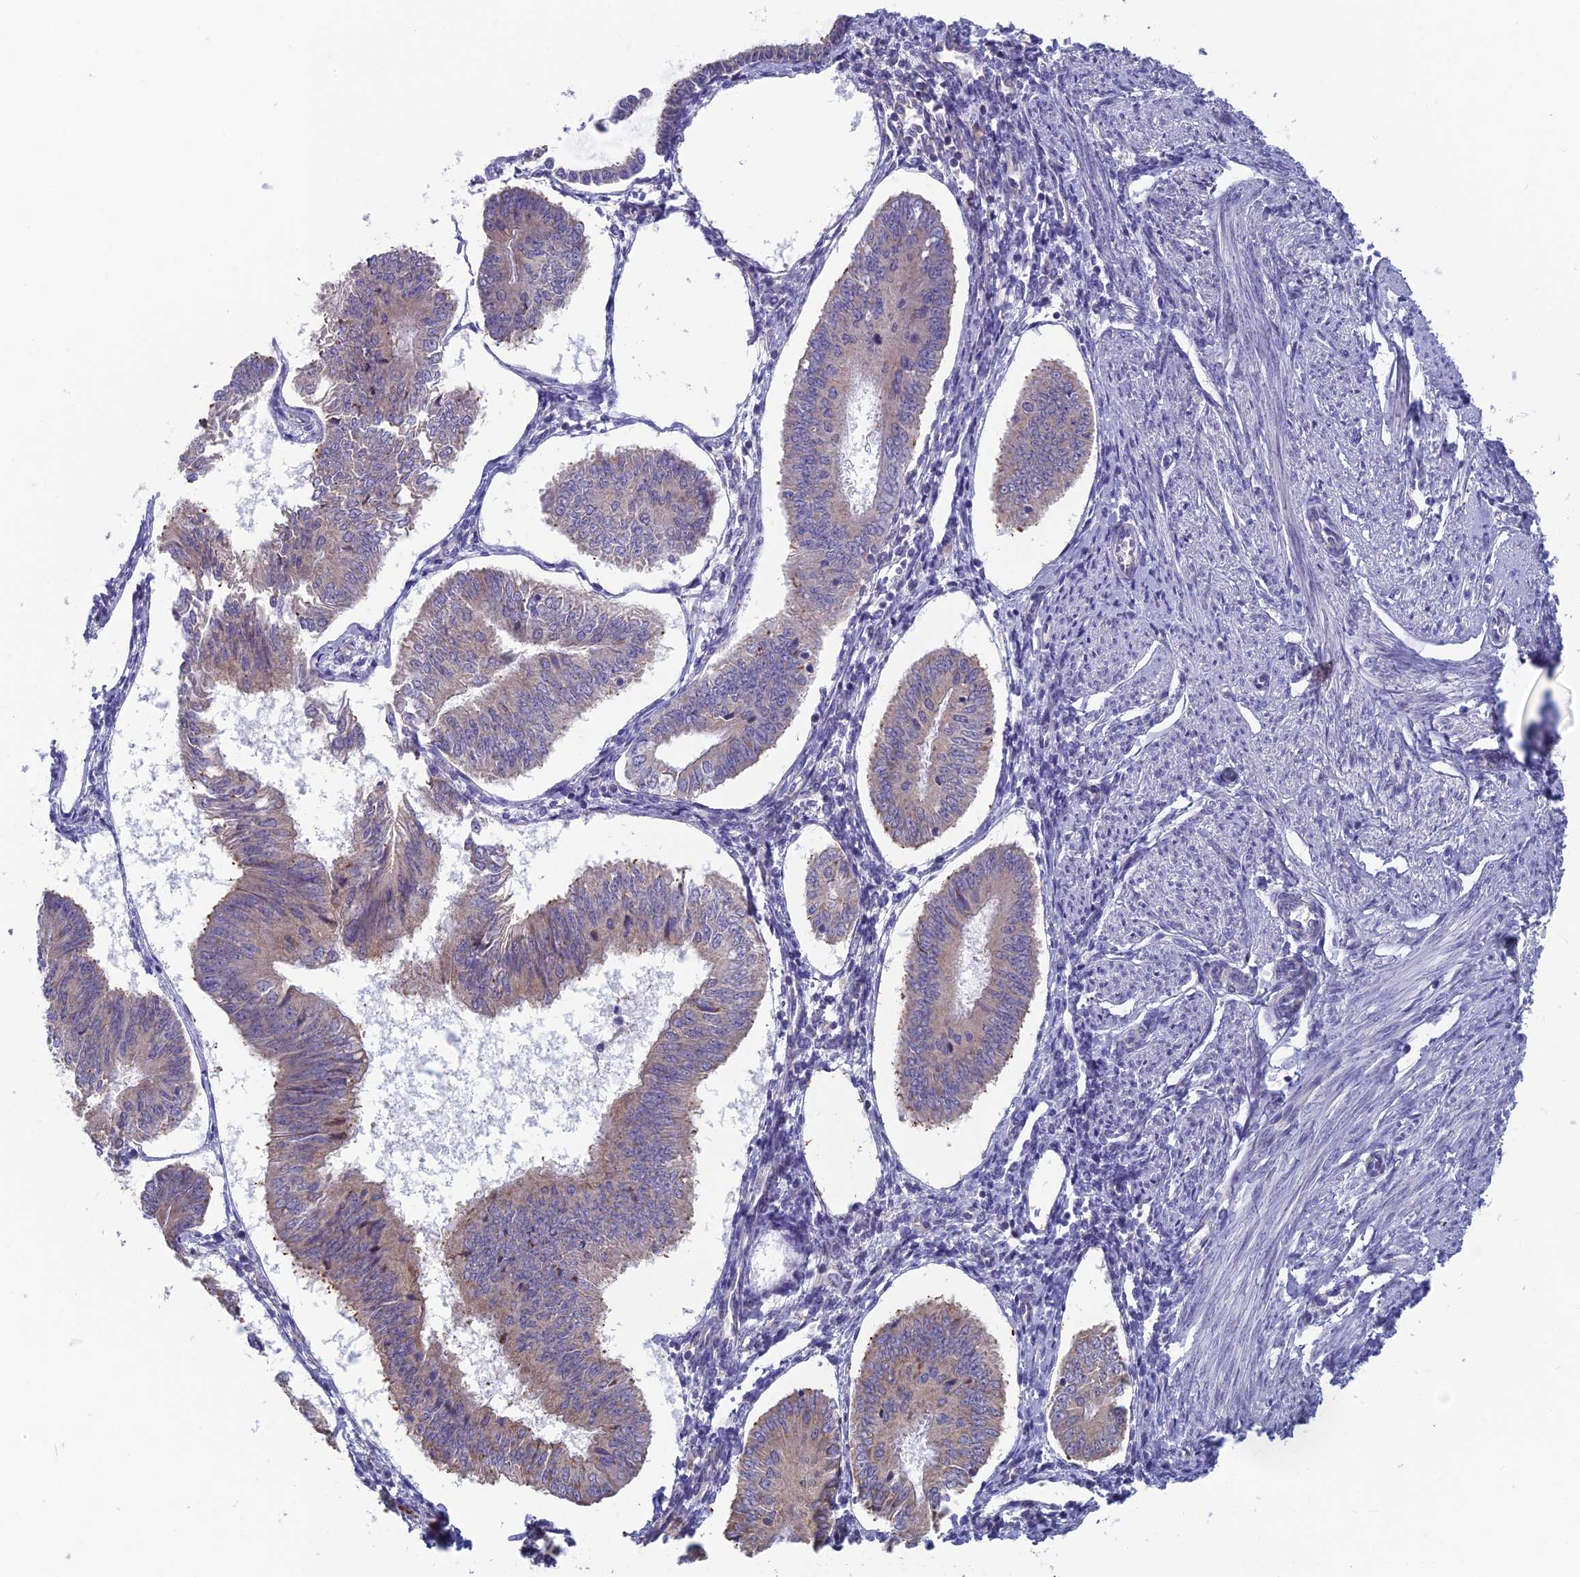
{"staining": {"intensity": "weak", "quantity": "<25%", "location": "cytoplasmic/membranous"}, "tissue": "endometrial cancer", "cell_type": "Tumor cells", "image_type": "cancer", "snomed": [{"axis": "morphology", "description": "Adenocarcinoma, NOS"}, {"axis": "topography", "description": "Endometrium"}], "caption": "An immunohistochemistry (IHC) image of endometrial cancer is shown. There is no staining in tumor cells of endometrial cancer. (DAB (3,3'-diaminobenzidine) immunohistochemistry, high magnification).", "gene": "MRI1", "patient": {"sex": "female", "age": 58}}